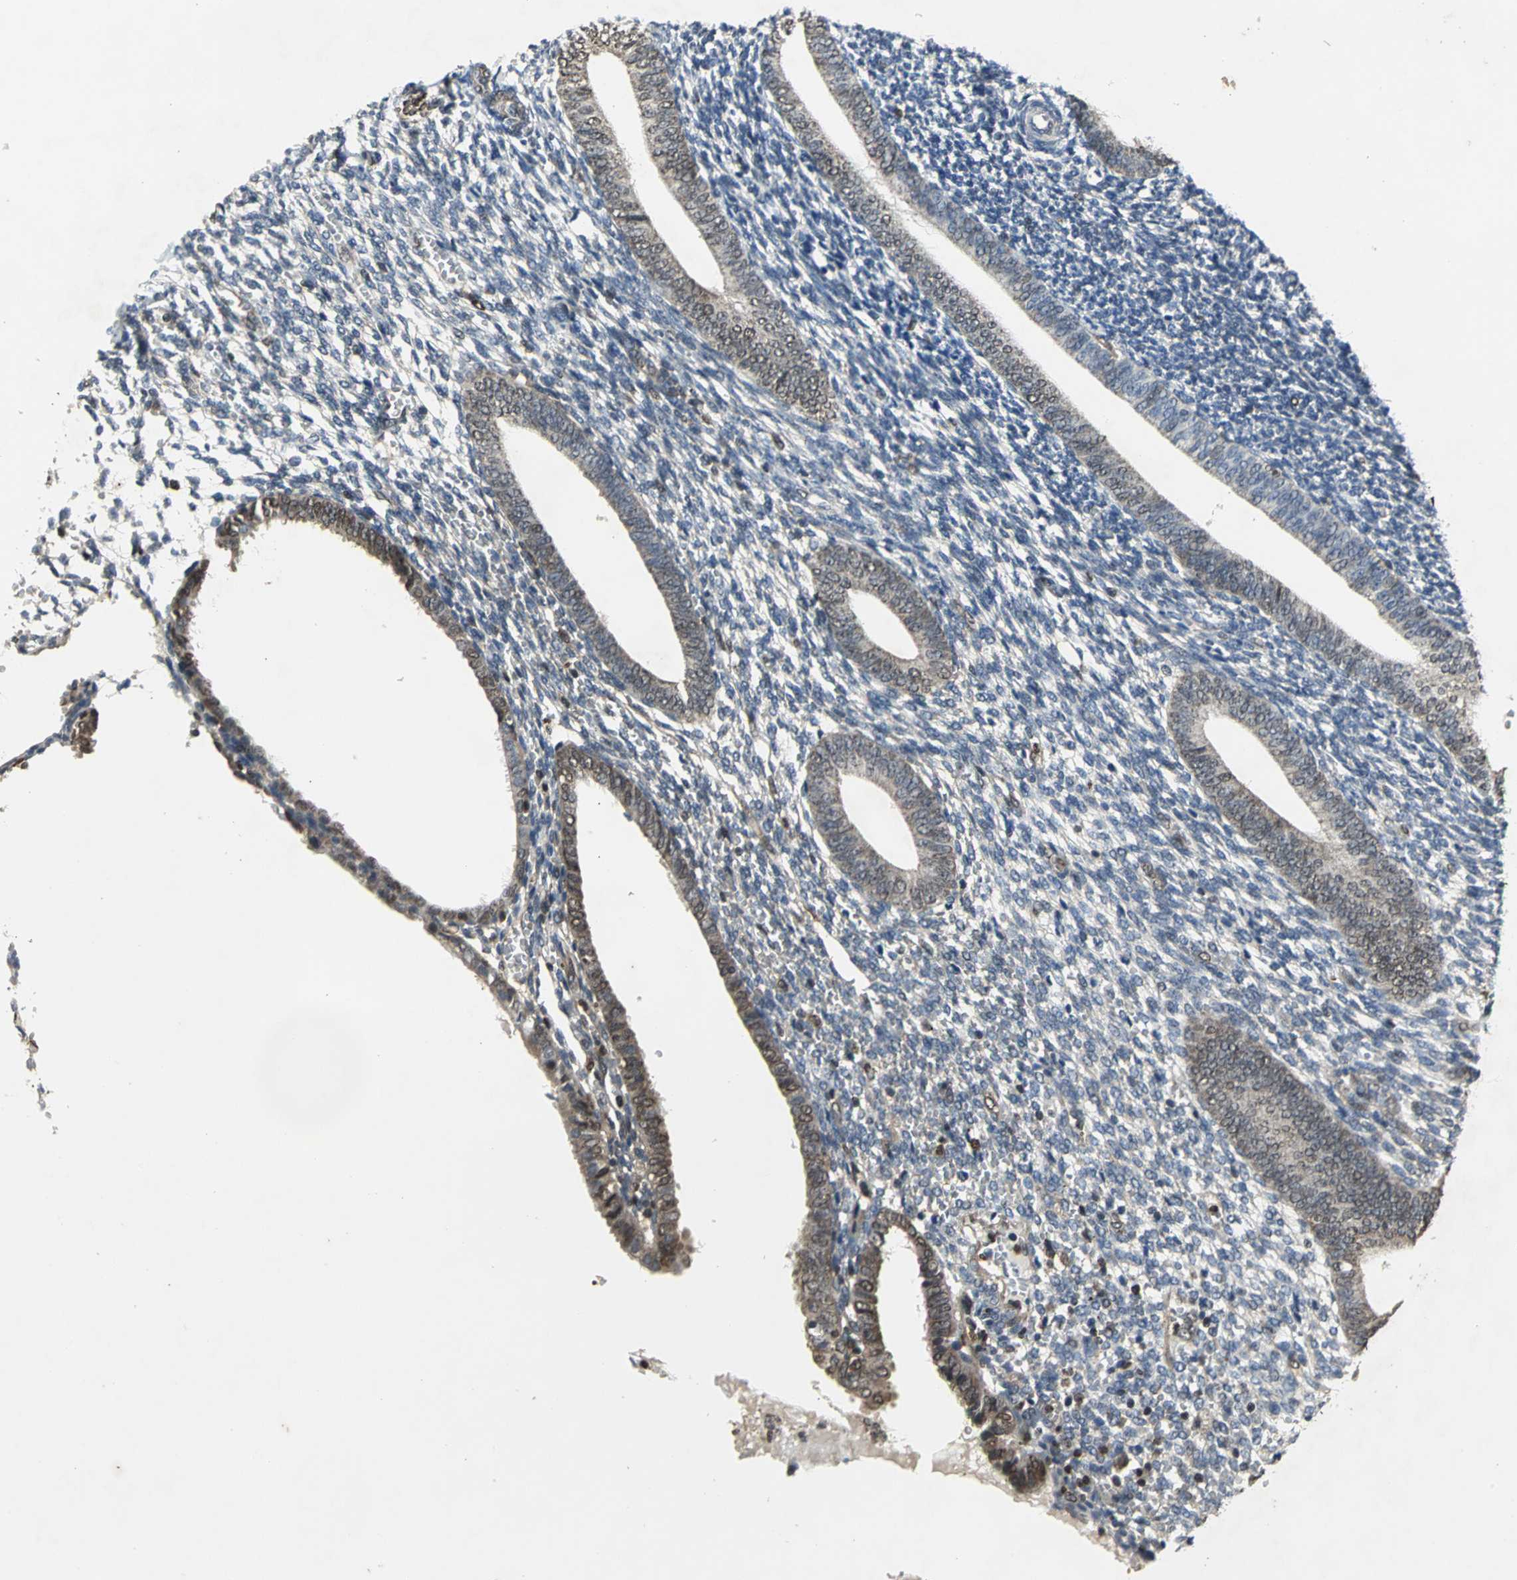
{"staining": {"intensity": "moderate", "quantity": "25%-75%", "location": "cytoplasmic/membranous,nuclear"}, "tissue": "endometrium", "cell_type": "Cells in endometrial stroma", "image_type": "normal", "snomed": [{"axis": "morphology", "description": "Normal tissue, NOS"}, {"axis": "topography", "description": "Endometrium"}], "caption": "Brown immunohistochemical staining in unremarkable endometrium exhibits moderate cytoplasmic/membranous,nuclear positivity in about 25%-75% of cells in endometrial stroma. (Stains: DAB (3,3'-diaminobenzidine) in brown, nuclei in blue, Microscopy: brightfield microscopy at high magnification).", "gene": "AHR", "patient": {"sex": "female", "age": 57}}